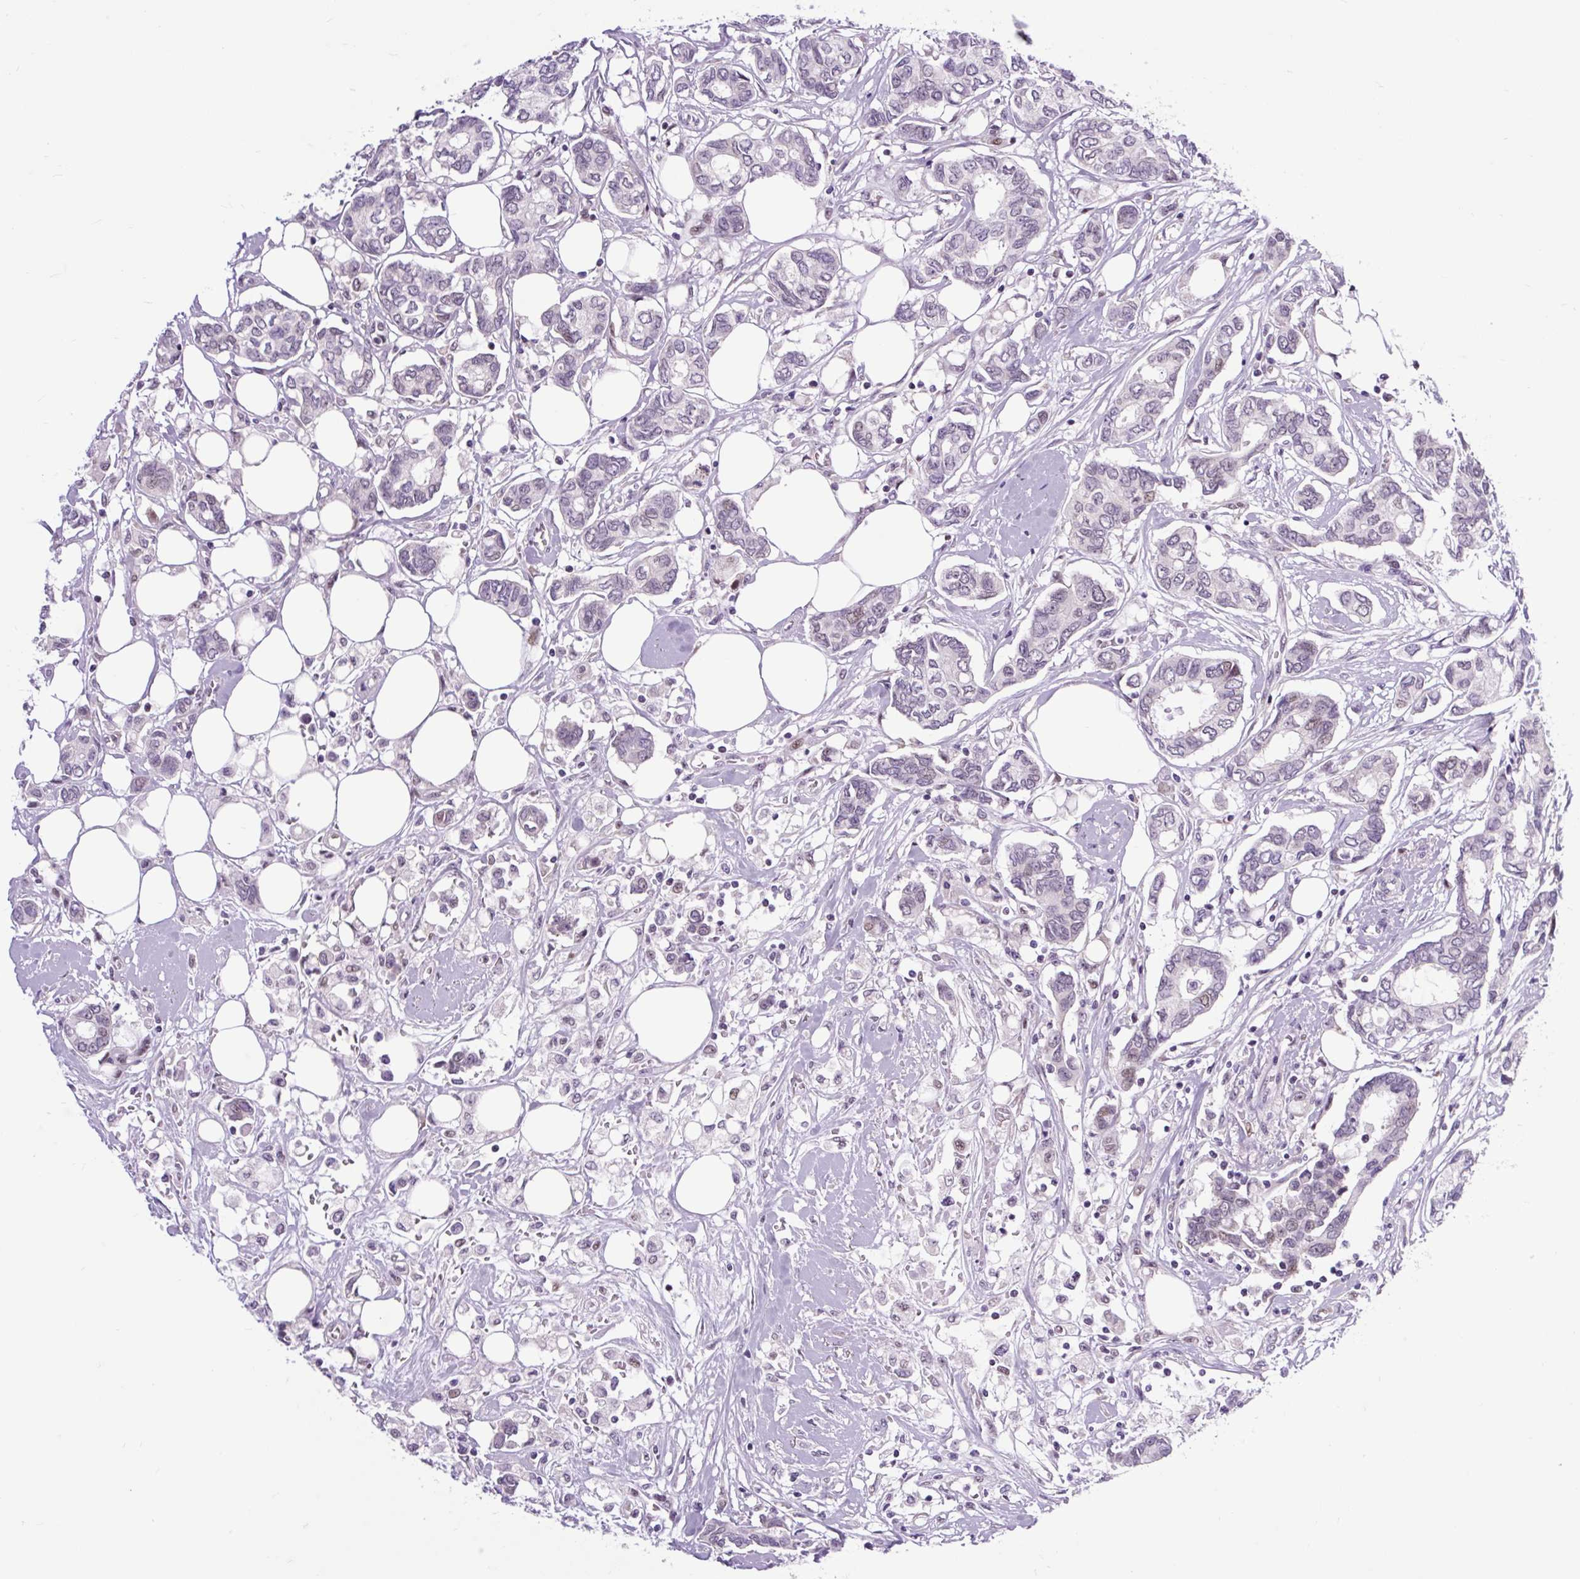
{"staining": {"intensity": "weak", "quantity": "25%-75%", "location": "nuclear"}, "tissue": "breast cancer", "cell_type": "Tumor cells", "image_type": "cancer", "snomed": [{"axis": "morphology", "description": "Duct carcinoma"}, {"axis": "topography", "description": "Breast"}], "caption": "There is low levels of weak nuclear staining in tumor cells of breast cancer, as demonstrated by immunohistochemical staining (brown color).", "gene": "CLK2", "patient": {"sex": "female", "age": 73}}